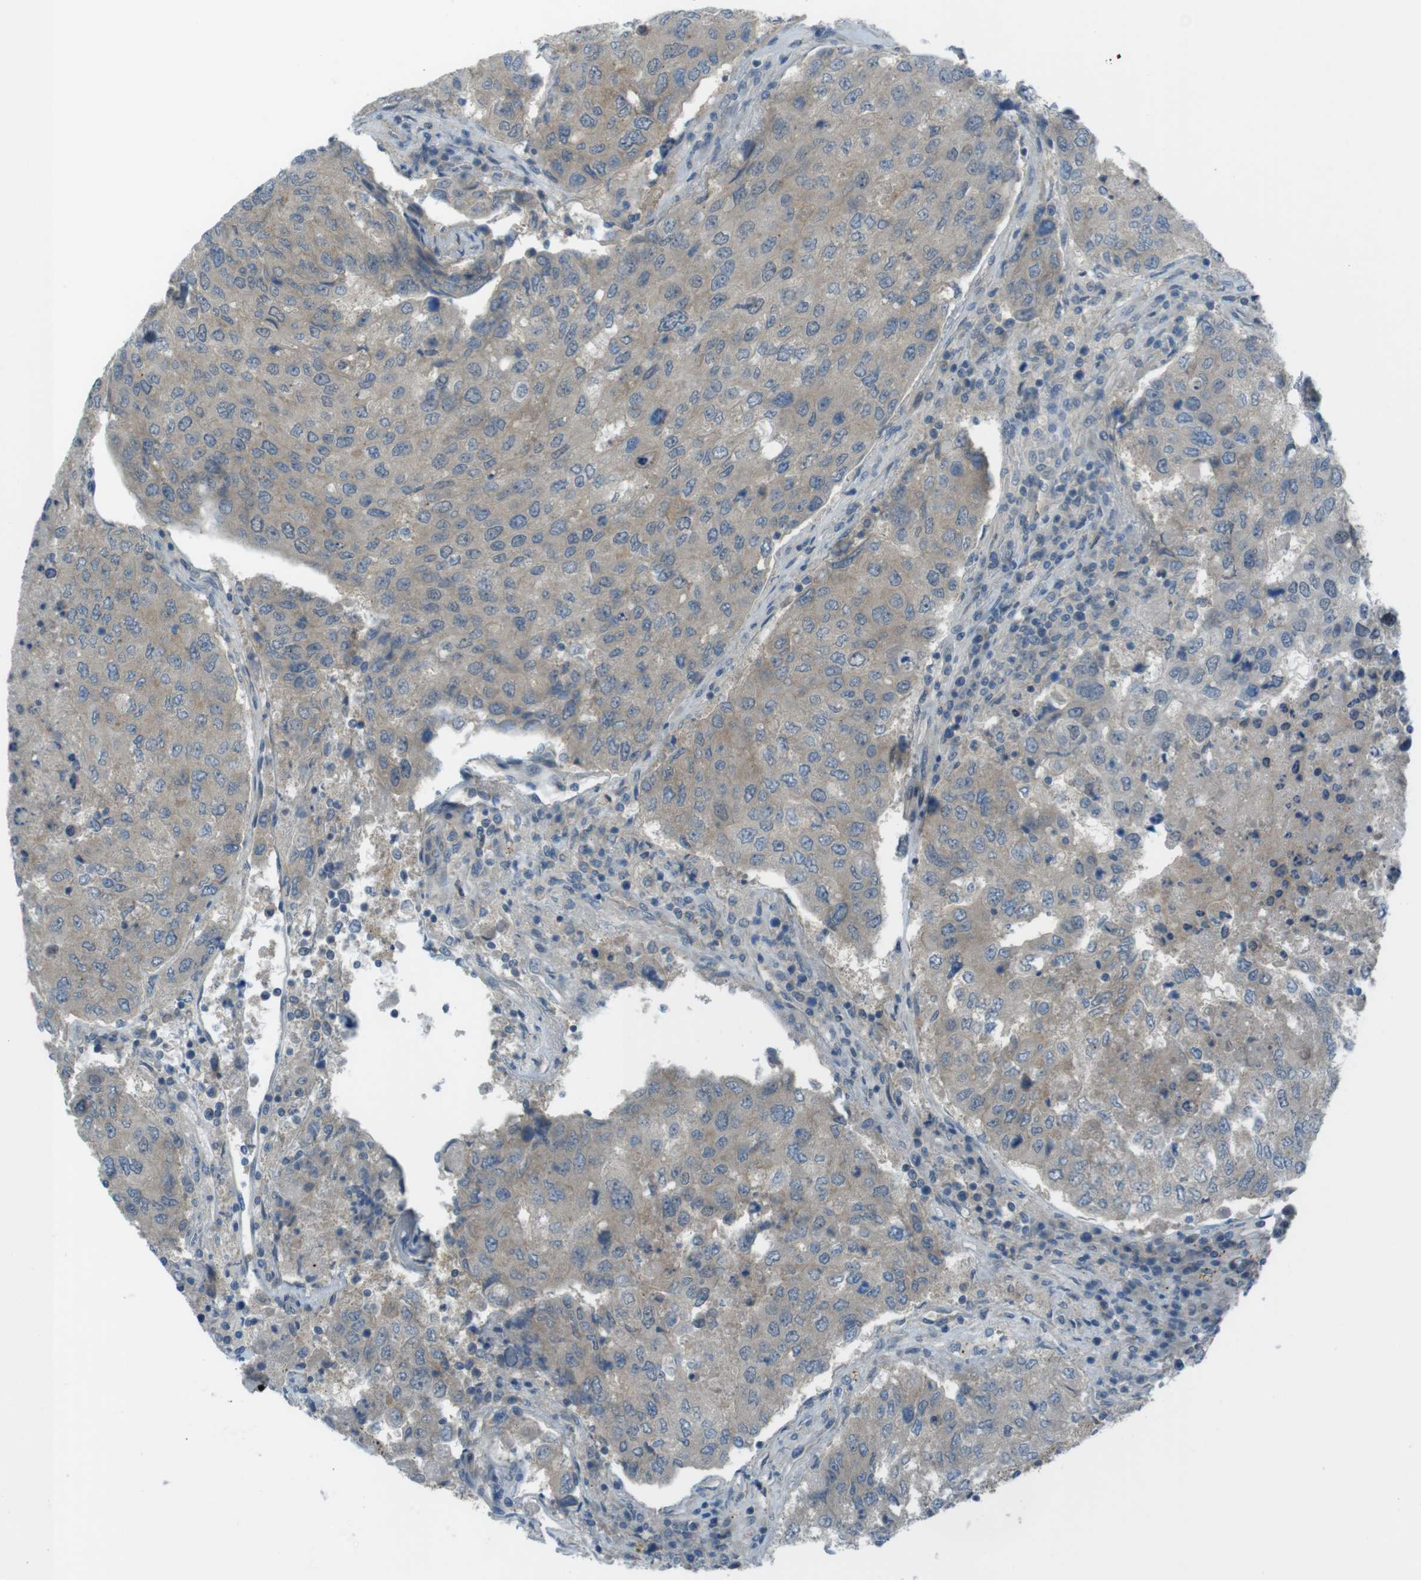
{"staining": {"intensity": "weak", "quantity": "25%-75%", "location": "cytoplasmic/membranous,nuclear"}, "tissue": "urothelial cancer", "cell_type": "Tumor cells", "image_type": "cancer", "snomed": [{"axis": "morphology", "description": "Urothelial carcinoma, High grade"}, {"axis": "topography", "description": "Lymph node"}, {"axis": "topography", "description": "Urinary bladder"}], "caption": "A brown stain shows weak cytoplasmic/membranous and nuclear expression of a protein in human high-grade urothelial carcinoma tumor cells.", "gene": "ZDHHC20", "patient": {"sex": "male", "age": 51}}